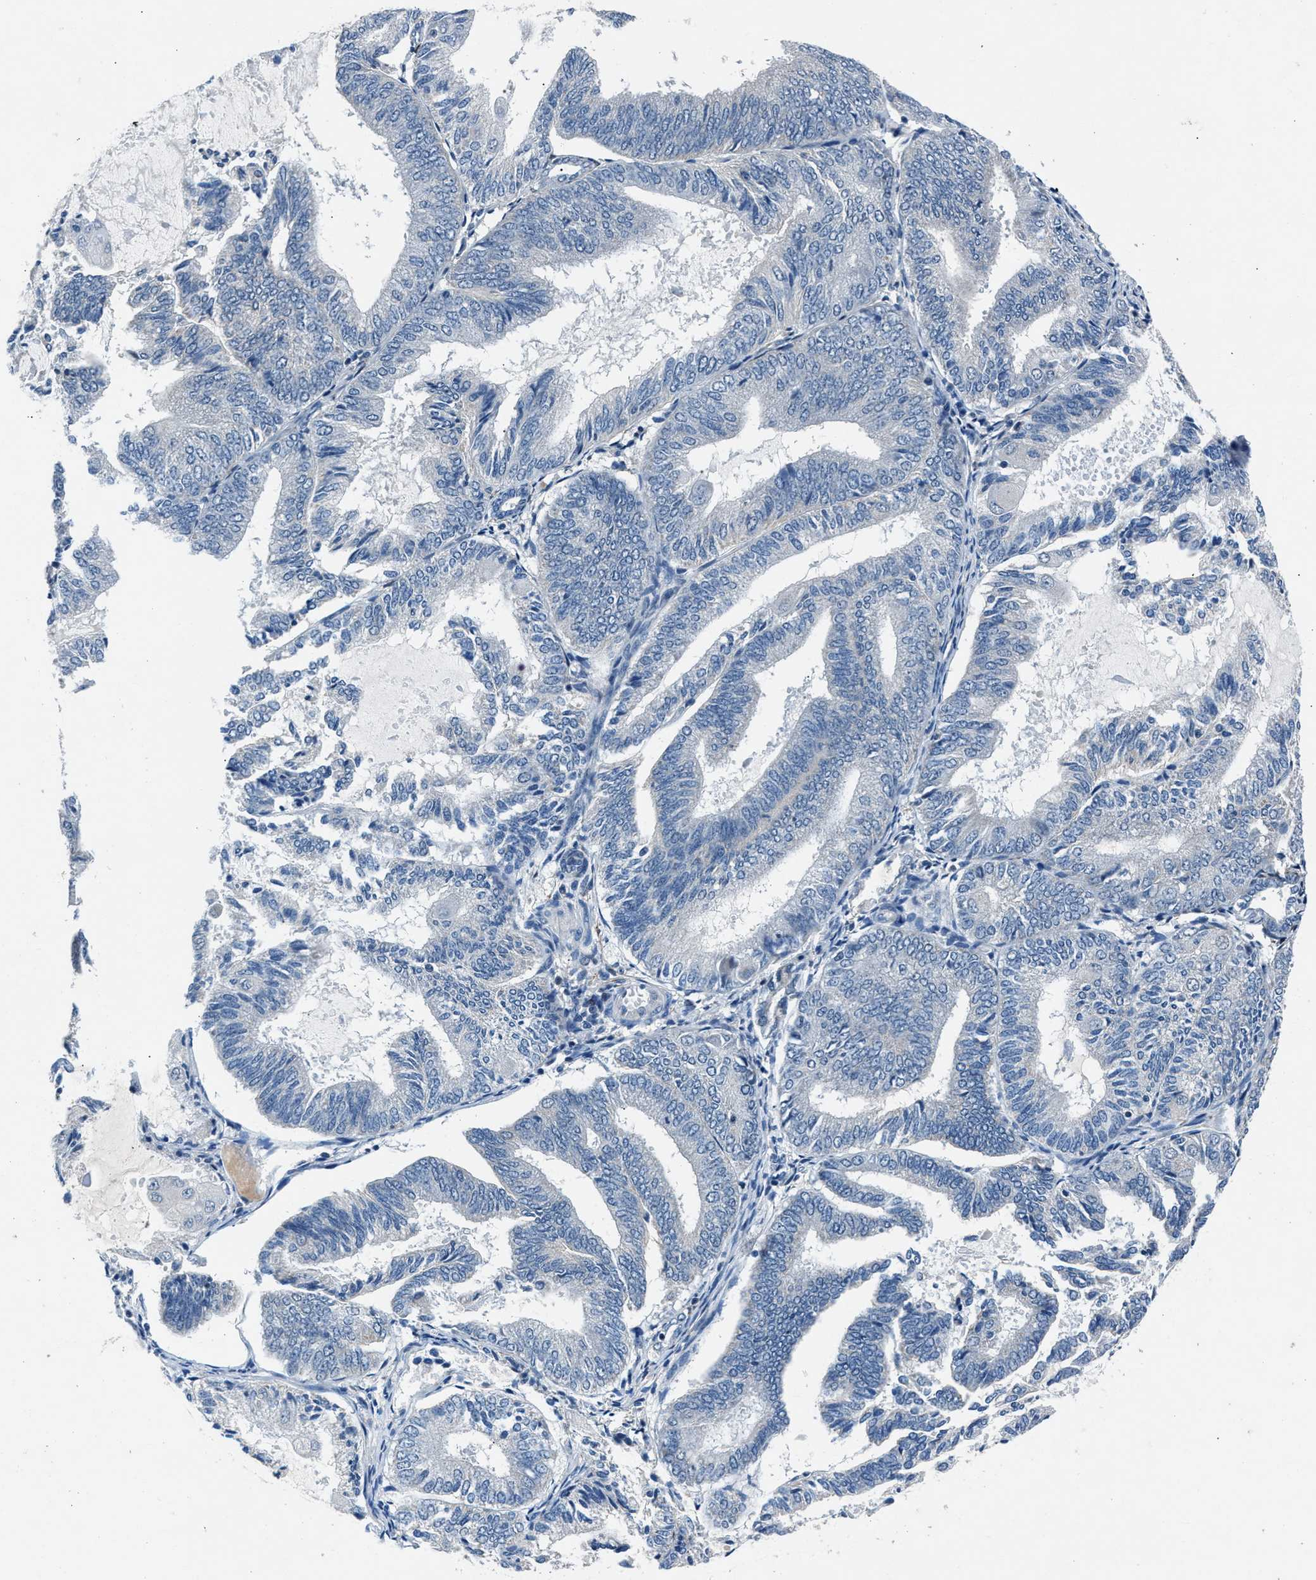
{"staining": {"intensity": "negative", "quantity": "none", "location": "none"}, "tissue": "endometrial cancer", "cell_type": "Tumor cells", "image_type": "cancer", "snomed": [{"axis": "morphology", "description": "Adenocarcinoma, NOS"}, {"axis": "topography", "description": "Endometrium"}], "caption": "Protein analysis of endometrial cancer (adenocarcinoma) exhibits no significant expression in tumor cells.", "gene": "DENND6B", "patient": {"sex": "female", "age": 81}}